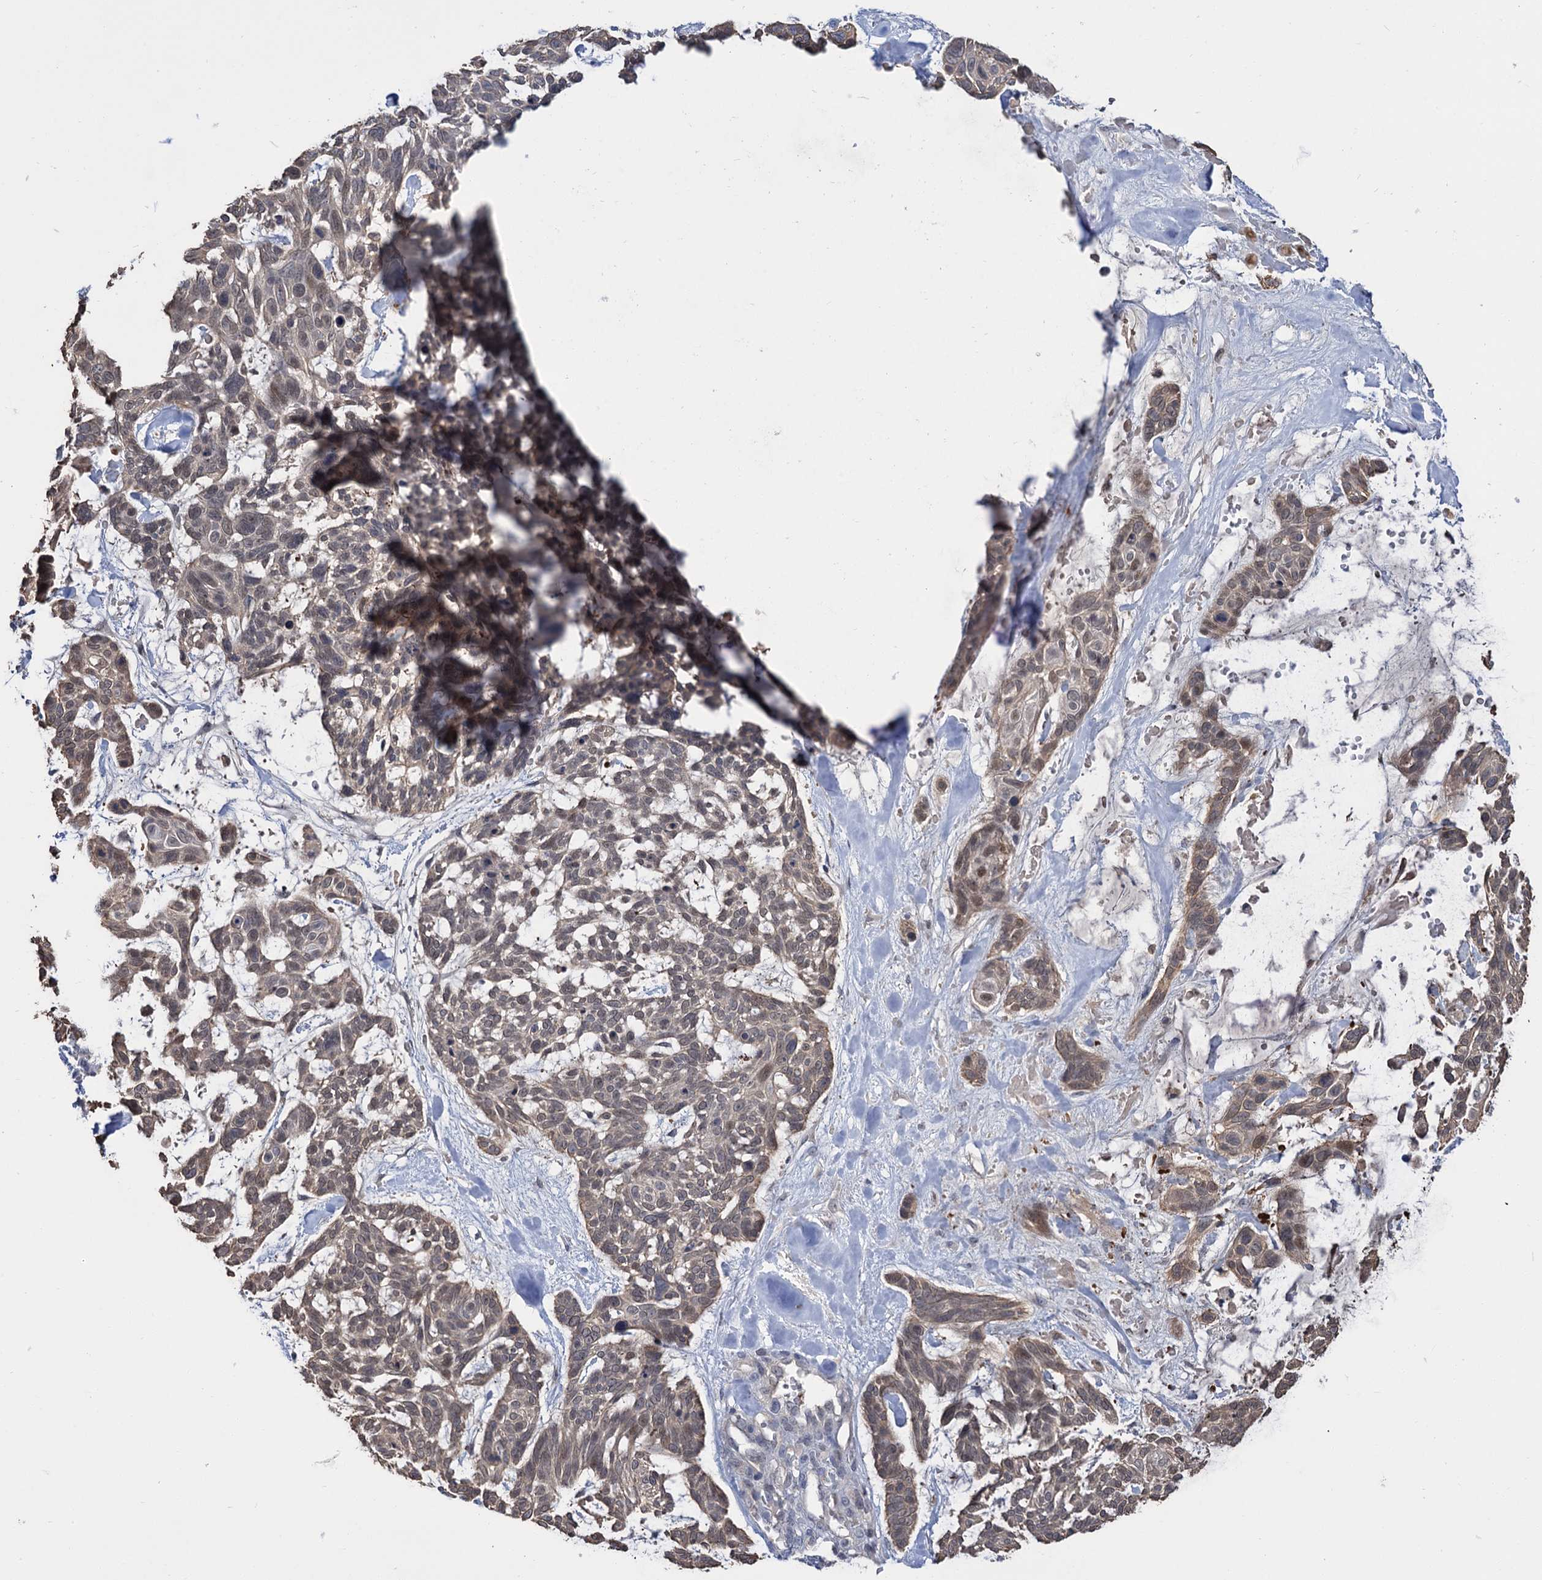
{"staining": {"intensity": "weak", "quantity": ">75%", "location": "cytoplasmic/membranous"}, "tissue": "skin cancer", "cell_type": "Tumor cells", "image_type": "cancer", "snomed": [{"axis": "morphology", "description": "Basal cell carcinoma"}, {"axis": "topography", "description": "Skin"}], "caption": "This photomicrograph demonstrates skin cancer (basal cell carcinoma) stained with immunohistochemistry to label a protein in brown. The cytoplasmic/membranous of tumor cells show weak positivity for the protein. Nuclei are counter-stained blue.", "gene": "NEK10", "patient": {"sex": "male", "age": 88}}